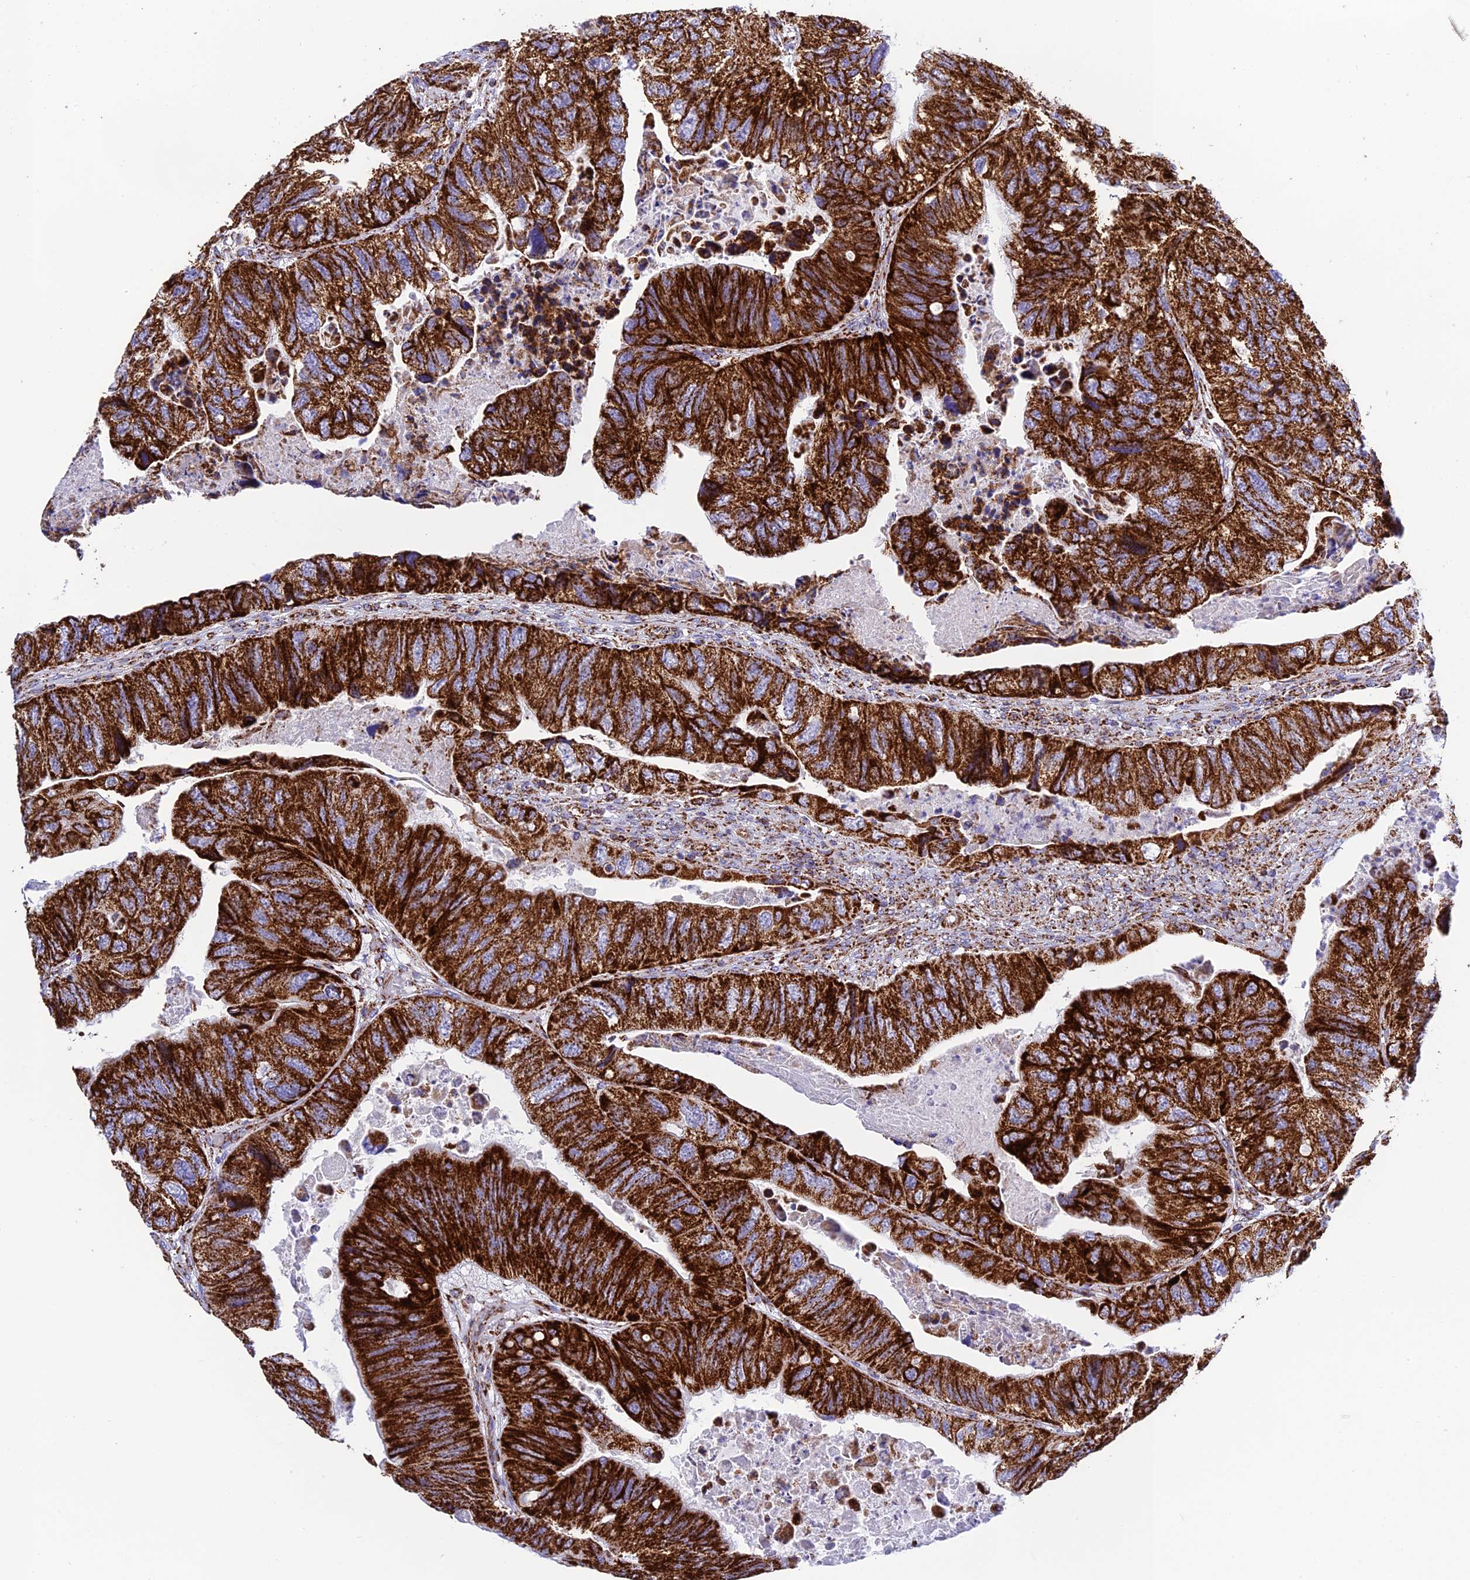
{"staining": {"intensity": "strong", "quantity": ">75%", "location": "cytoplasmic/membranous"}, "tissue": "colorectal cancer", "cell_type": "Tumor cells", "image_type": "cancer", "snomed": [{"axis": "morphology", "description": "Adenocarcinoma, NOS"}, {"axis": "topography", "description": "Rectum"}], "caption": "Immunohistochemical staining of human colorectal cancer (adenocarcinoma) exhibits high levels of strong cytoplasmic/membranous protein expression in approximately >75% of tumor cells.", "gene": "CHCHD3", "patient": {"sex": "male", "age": 63}}